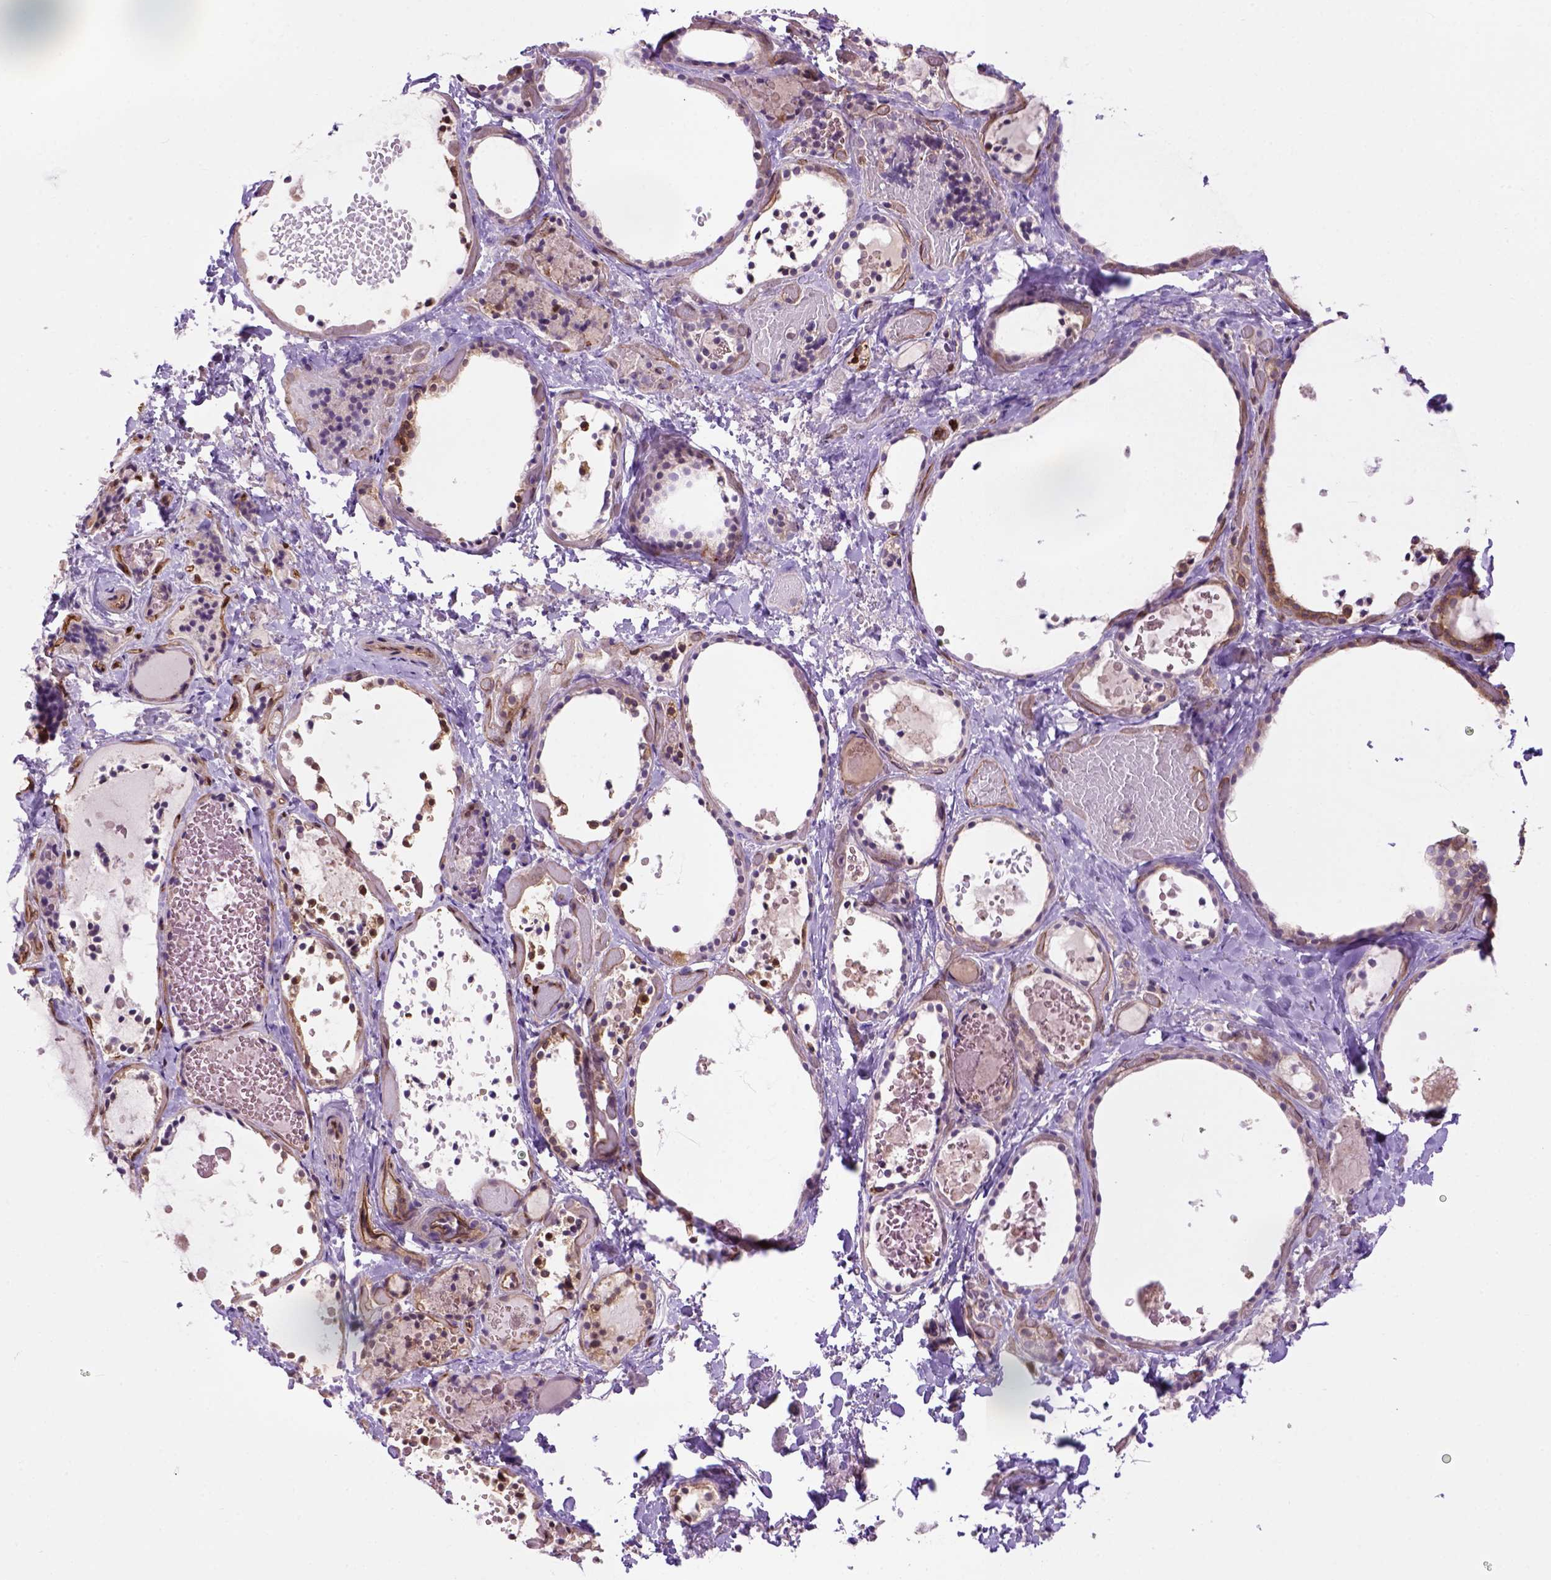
{"staining": {"intensity": "moderate", "quantity": "25%-75%", "location": "cytoplasmic/membranous"}, "tissue": "thyroid gland", "cell_type": "Glandular cells", "image_type": "normal", "snomed": [{"axis": "morphology", "description": "Normal tissue, NOS"}, {"axis": "topography", "description": "Thyroid gland"}], "caption": "An IHC photomicrograph of normal tissue is shown. Protein staining in brown shows moderate cytoplasmic/membranous positivity in thyroid gland within glandular cells.", "gene": "CASKIN2", "patient": {"sex": "female", "age": 56}}